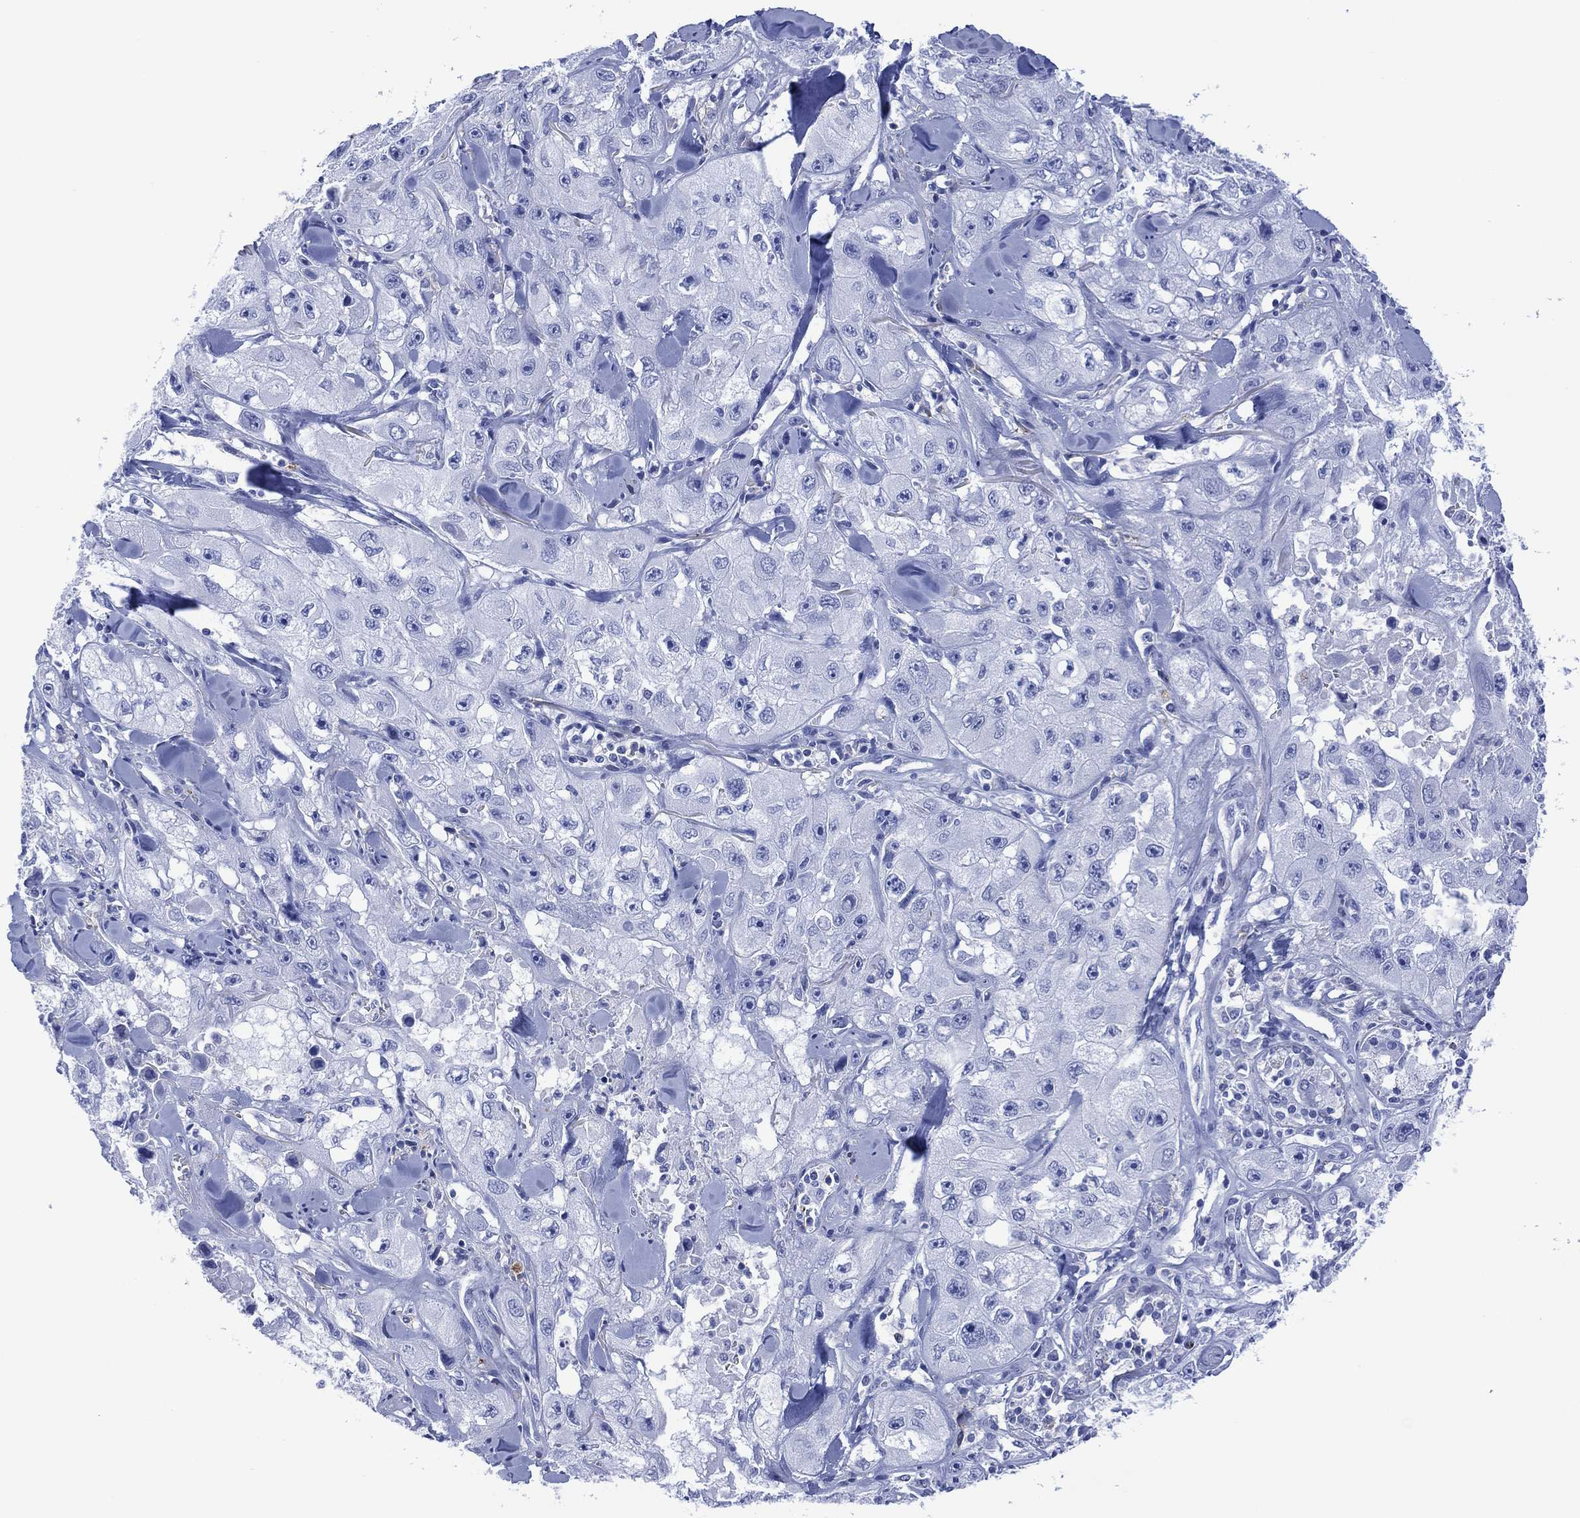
{"staining": {"intensity": "negative", "quantity": "none", "location": "none"}, "tissue": "skin cancer", "cell_type": "Tumor cells", "image_type": "cancer", "snomed": [{"axis": "morphology", "description": "Squamous cell carcinoma, NOS"}, {"axis": "topography", "description": "Skin"}, {"axis": "topography", "description": "Subcutis"}], "caption": "Immunohistochemical staining of human skin squamous cell carcinoma demonstrates no significant positivity in tumor cells.", "gene": "DPP4", "patient": {"sex": "male", "age": 73}}